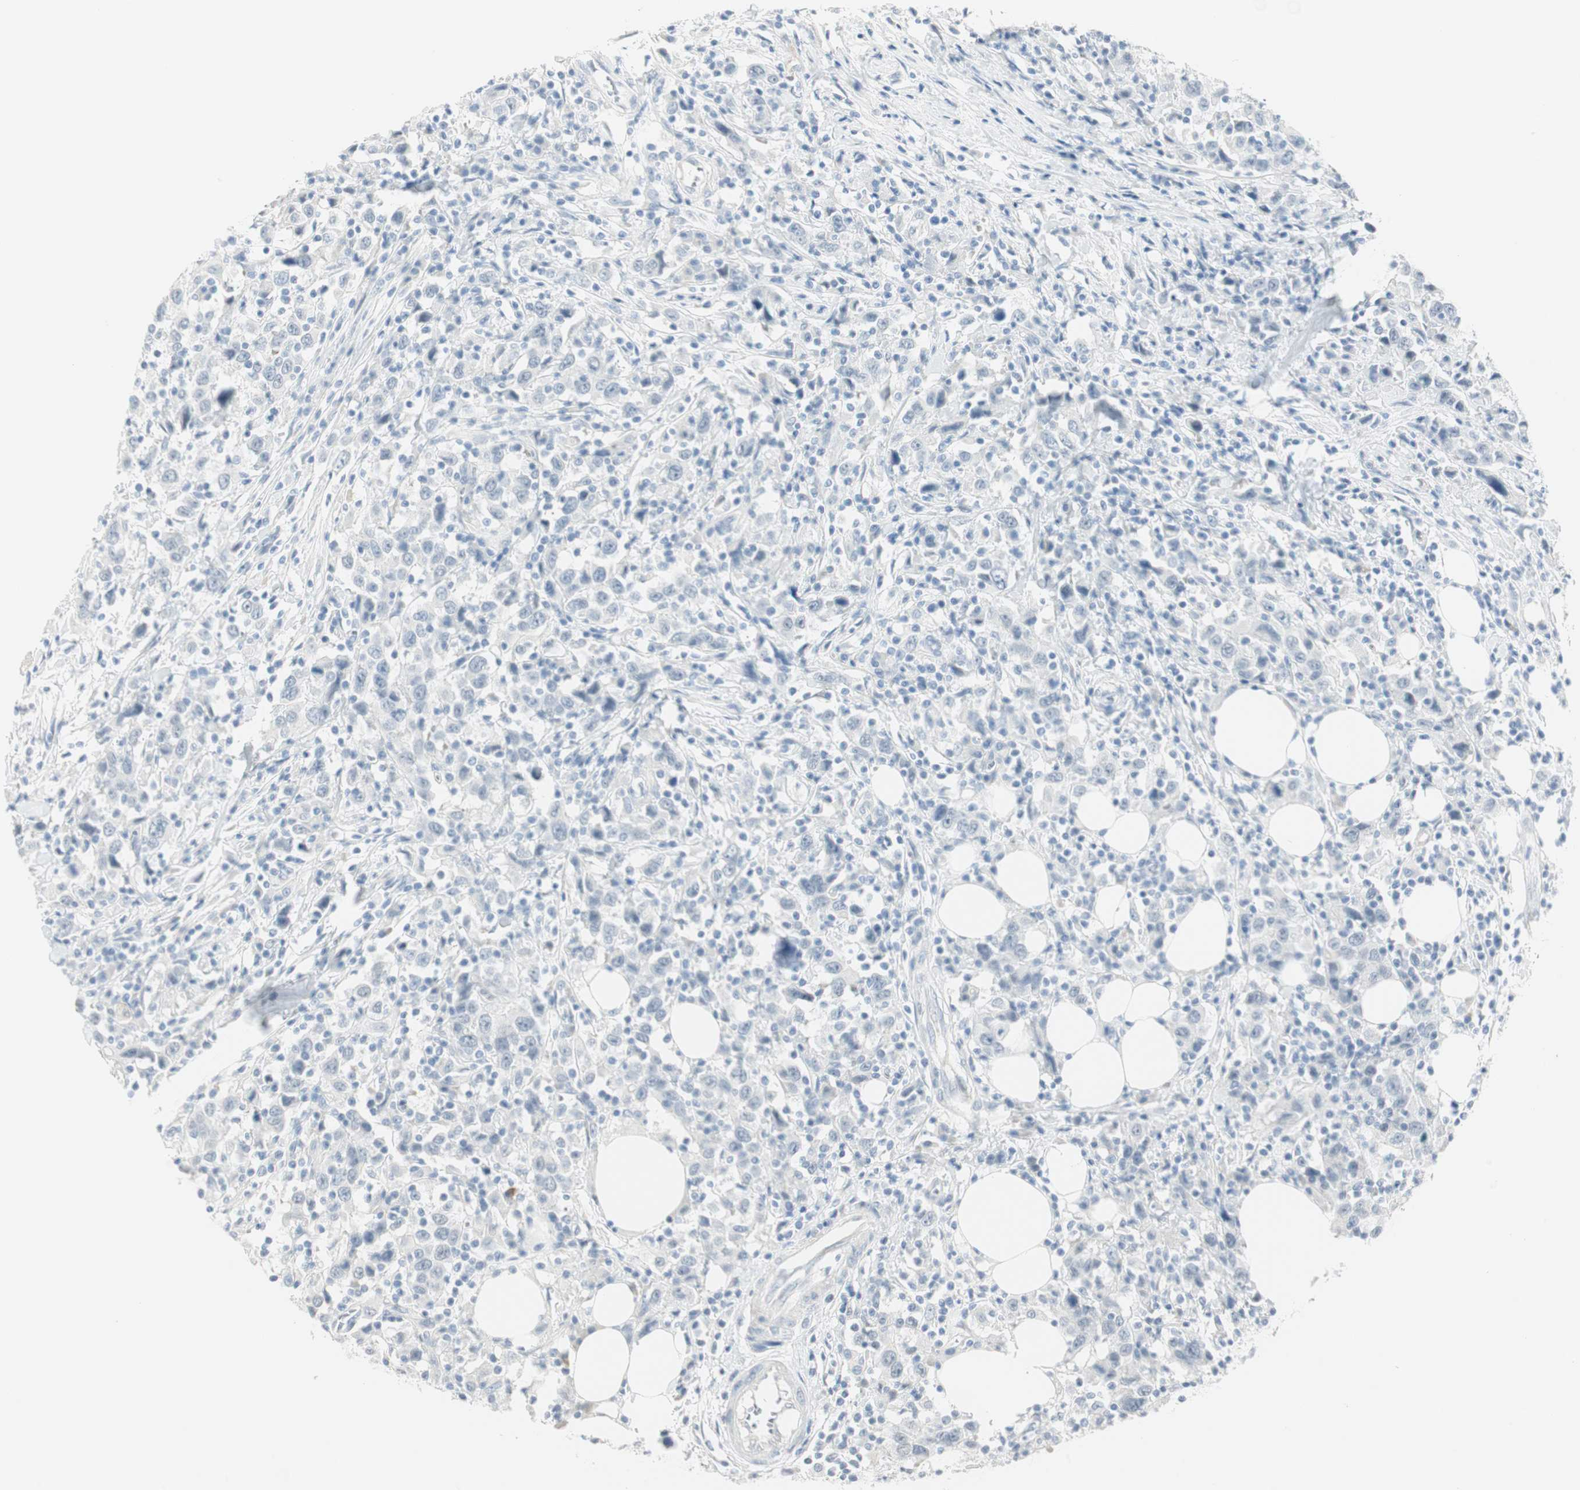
{"staining": {"intensity": "negative", "quantity": "none", "location": "none"}, "tissue": "urothelial cancer", "cell_type": "Tumor cells", "image_type": "cancer", "snomed": [{"axis": "morphology", "description": "Urothelial carcinoma, High grade"}, {"axis": "topography", "description": "Urinary bladder"}], "caption": "Tumor cells show no significant staining in urothelial cancer.", "gene": "MLLT10", "patient": {"sex": "male", "age": 61}}